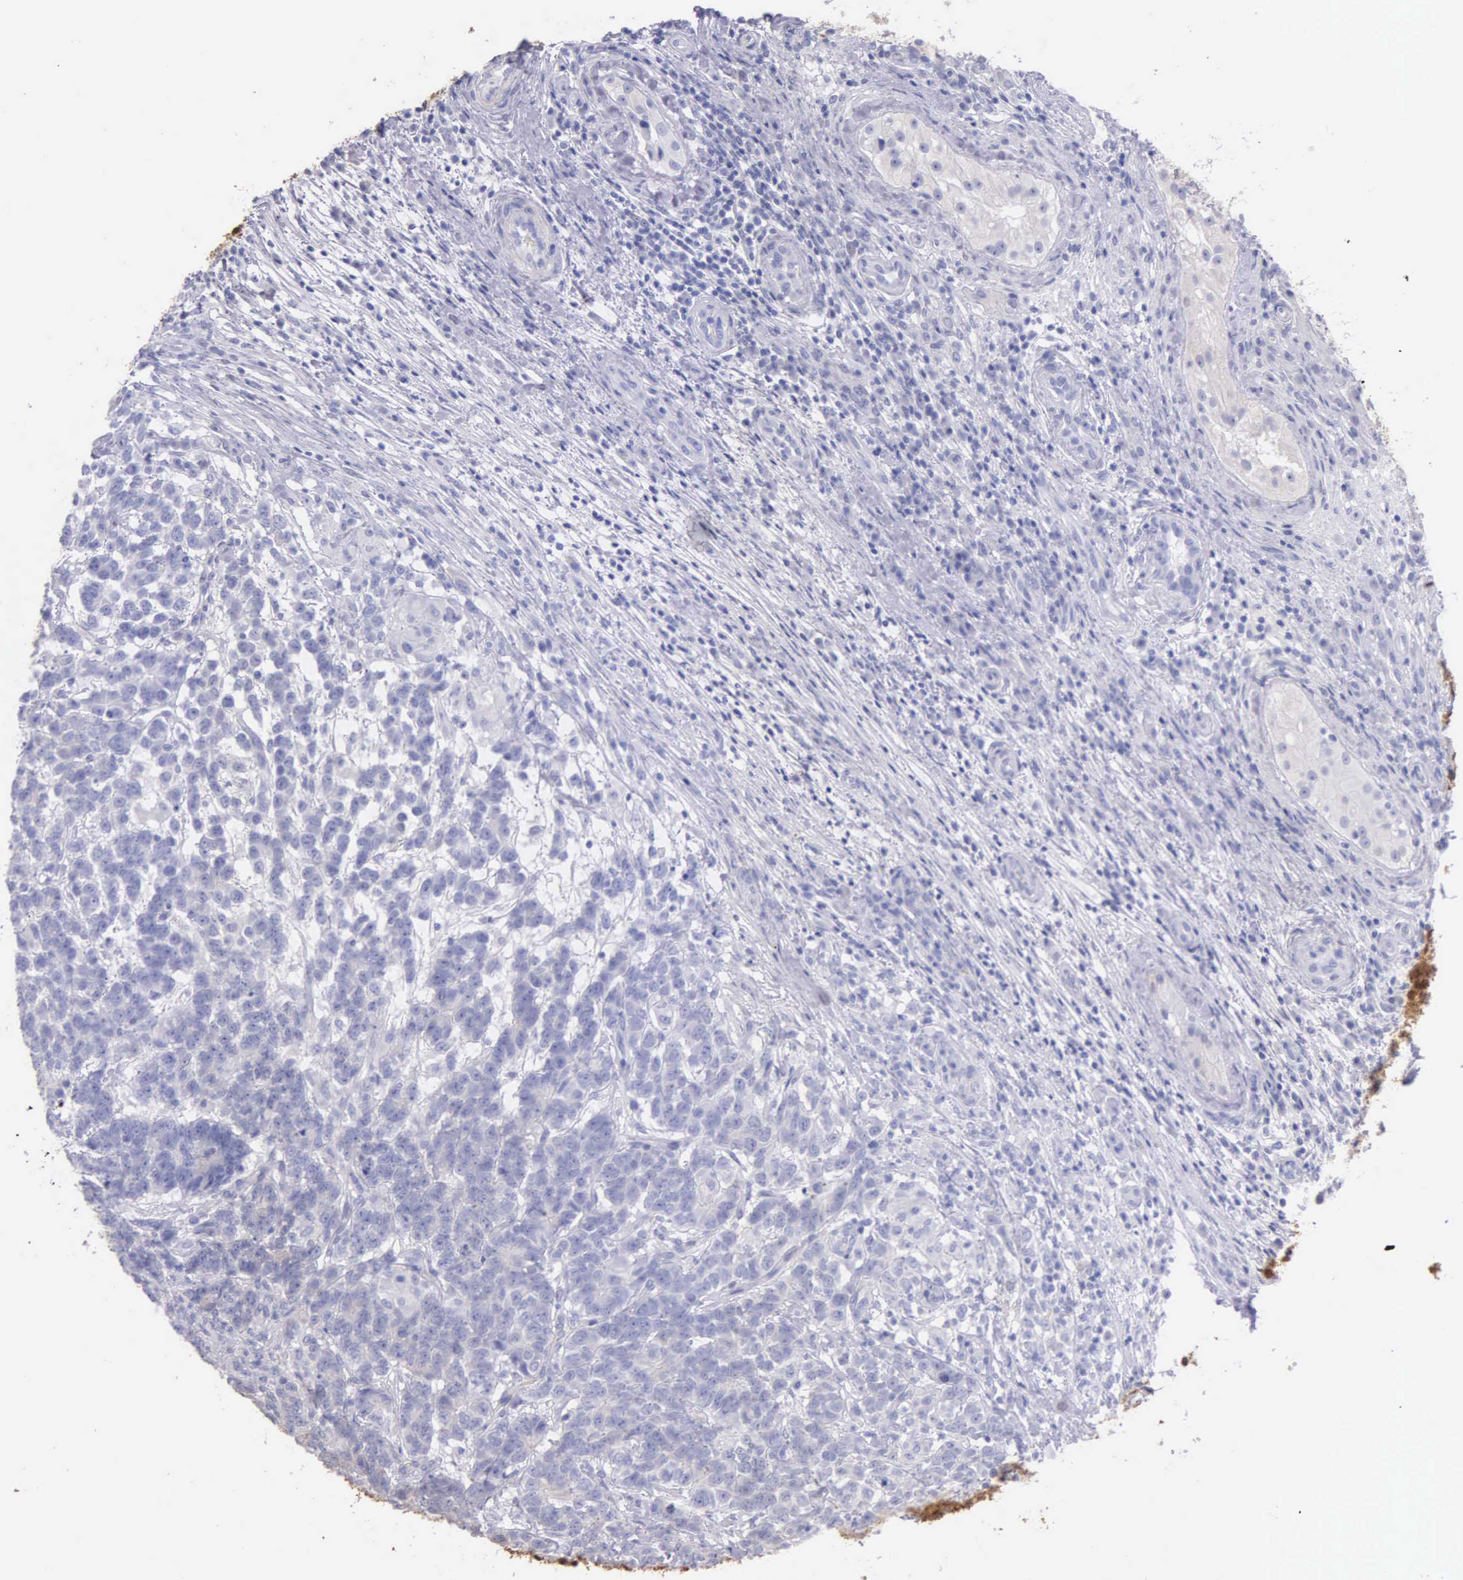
{"staining": {"intensity": "negative", "quantity": "none", "location": "none"}, "tissue": "testis cancer", "cell_type": "Tumor cells", "image_type": "cancer", "snomed": [{"axis": "morphology", "description": "Carcinoma, Embryonal, NOS"}, {"axis": "topography", "description": "Testis"}], "caption": "This is a micrograph of immunohistochemistry (IHC) staining of embryonal carcinoma (testis), which shows no expression in tumor cells. (DAB immunohistochemistry (IHC) visualized using brightfield microscopy, high magnification).", "gene": "GSTT2", "patient": {"sex": "male", "age": 26}}